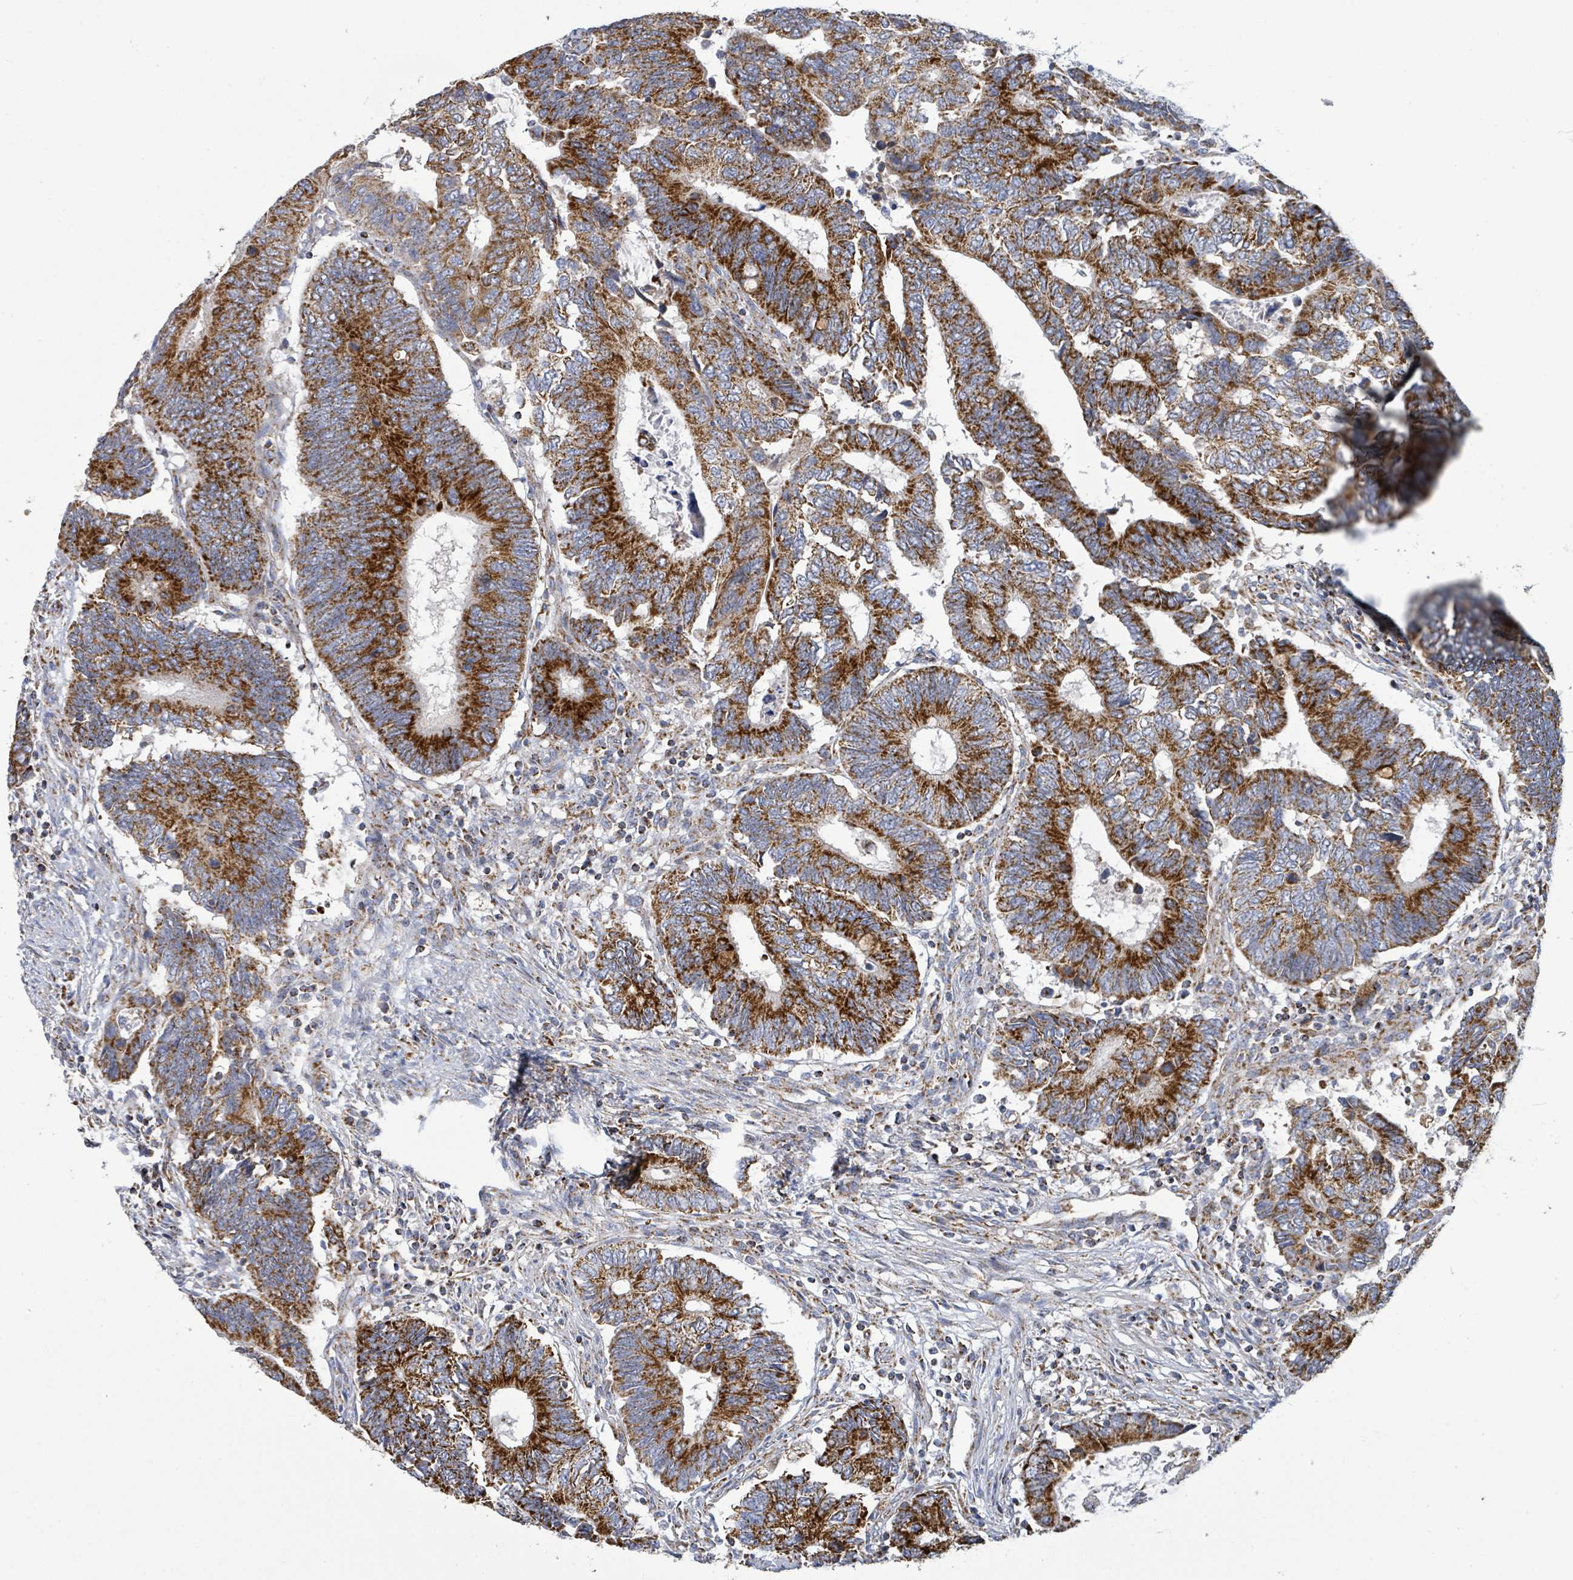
{"staining": {"intensity": "strong", "quantity": ">75%", "location": "cytoplasmic/membranous"}, "tissue": "colorectal cancer", "cell_type": "Tumor cells", "image_type": "cancer", "snomed": [{"axis": "morphology", "description": "Adenocarcinoma, NOS"}, {"axis": "topography", "description": "Colon"}], "caption": "Protein analysis of colorectal adenocarcinoma tissue exhibits strong cytoplasmic/membranous expression in approximately >75% of tumor cells. The protein is stained brown, and the nuclei are stained in blue (DAB IHC with brightfield microscopy, high magnification).", "gene": "SUCLG2", "patient": {"sex": "male", "age": 87}}